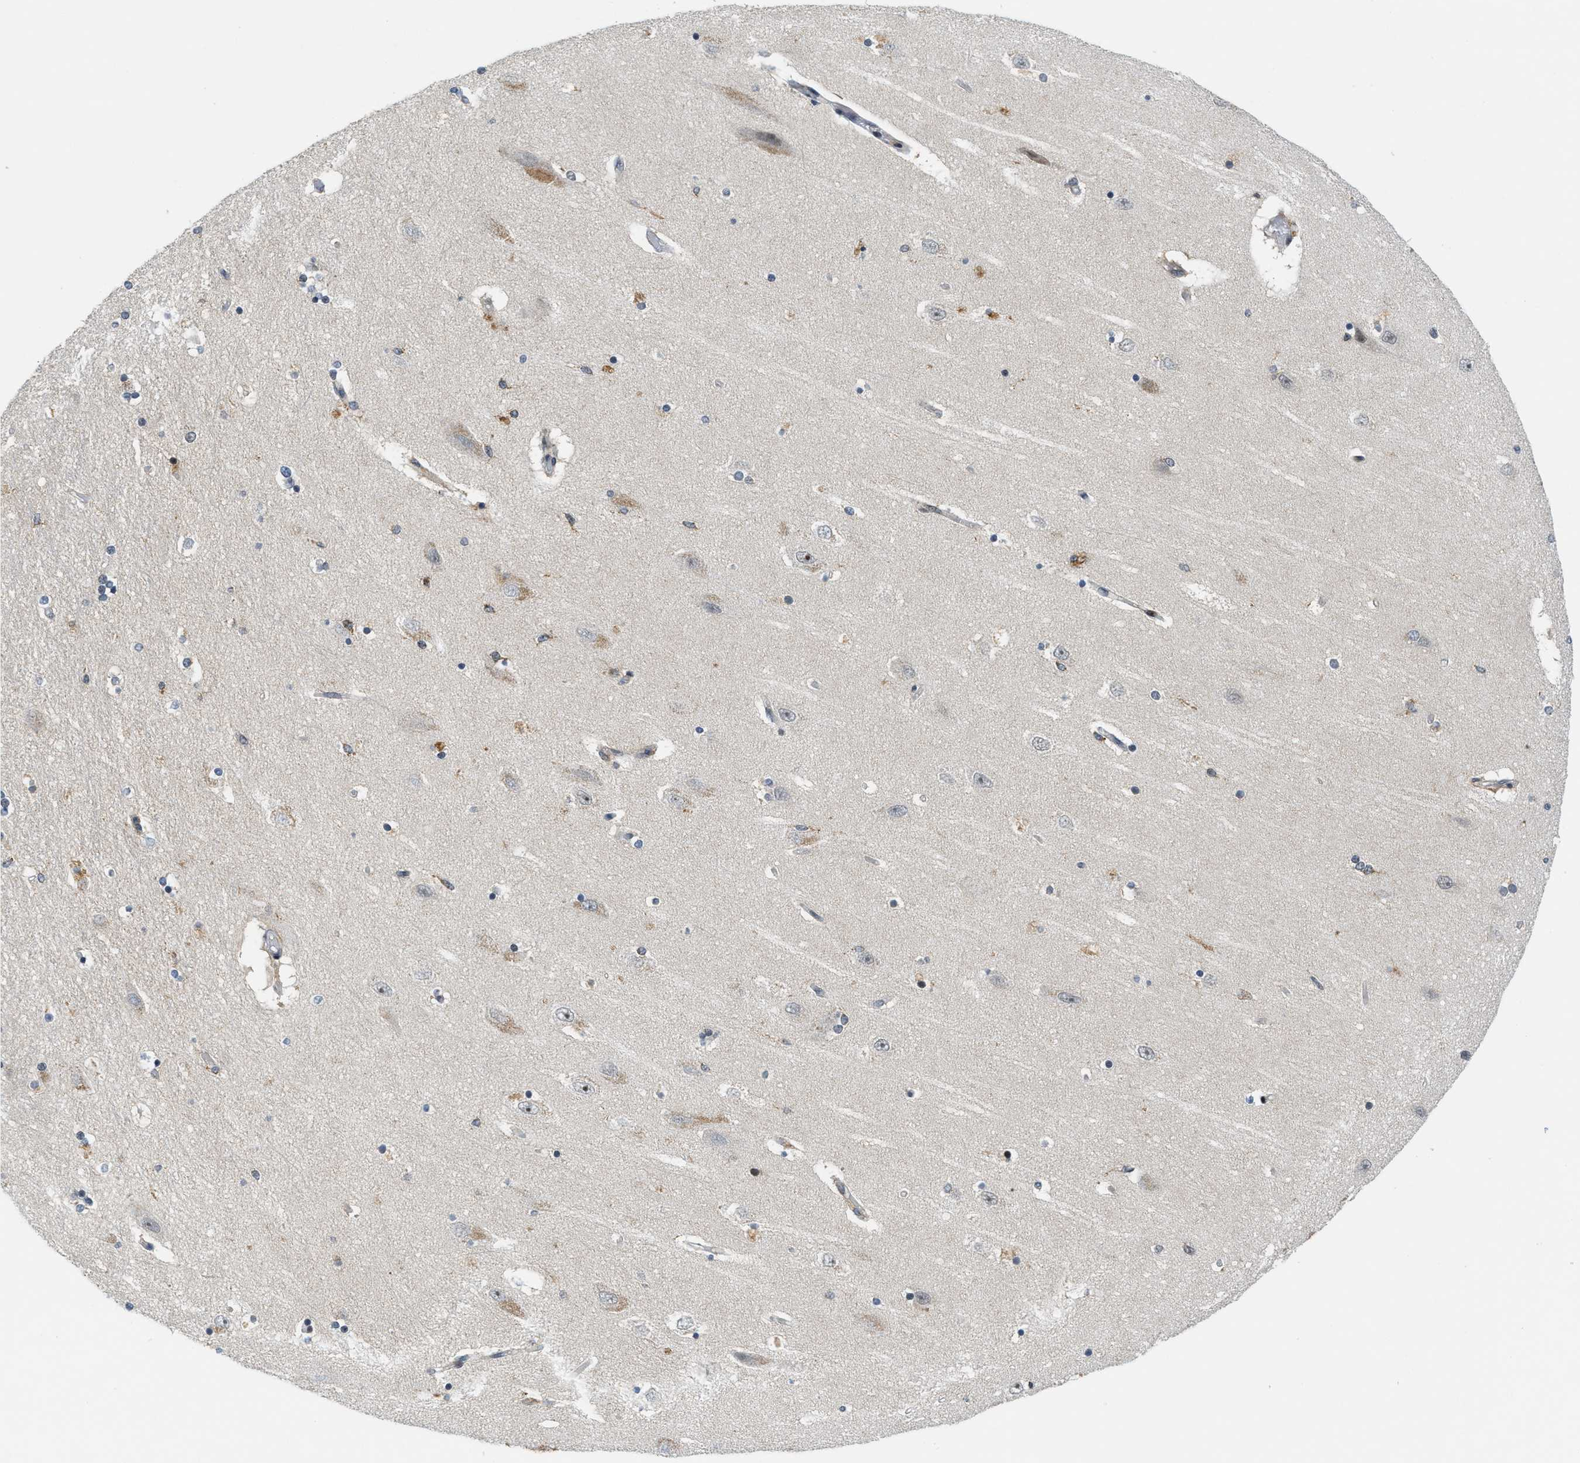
{"staining": {"intensity": "moderate", "quantity": "<25%", "location": "cytoplasmic/membranous"}, "tissue": "hippocampus", "cell_type": "Glial cells", "image_type": "normal", "snomed": [{"axis": "morphology", "description": "Normal tissue, NOS"}, {"axis": "topography", "description": "Hippocampus"}], "caption": "Human hippocampus stained with a protein marker reveals moderate staining in glial cells.", "gene": "ING1", "patient": {"sex": "female", "age": 54}}